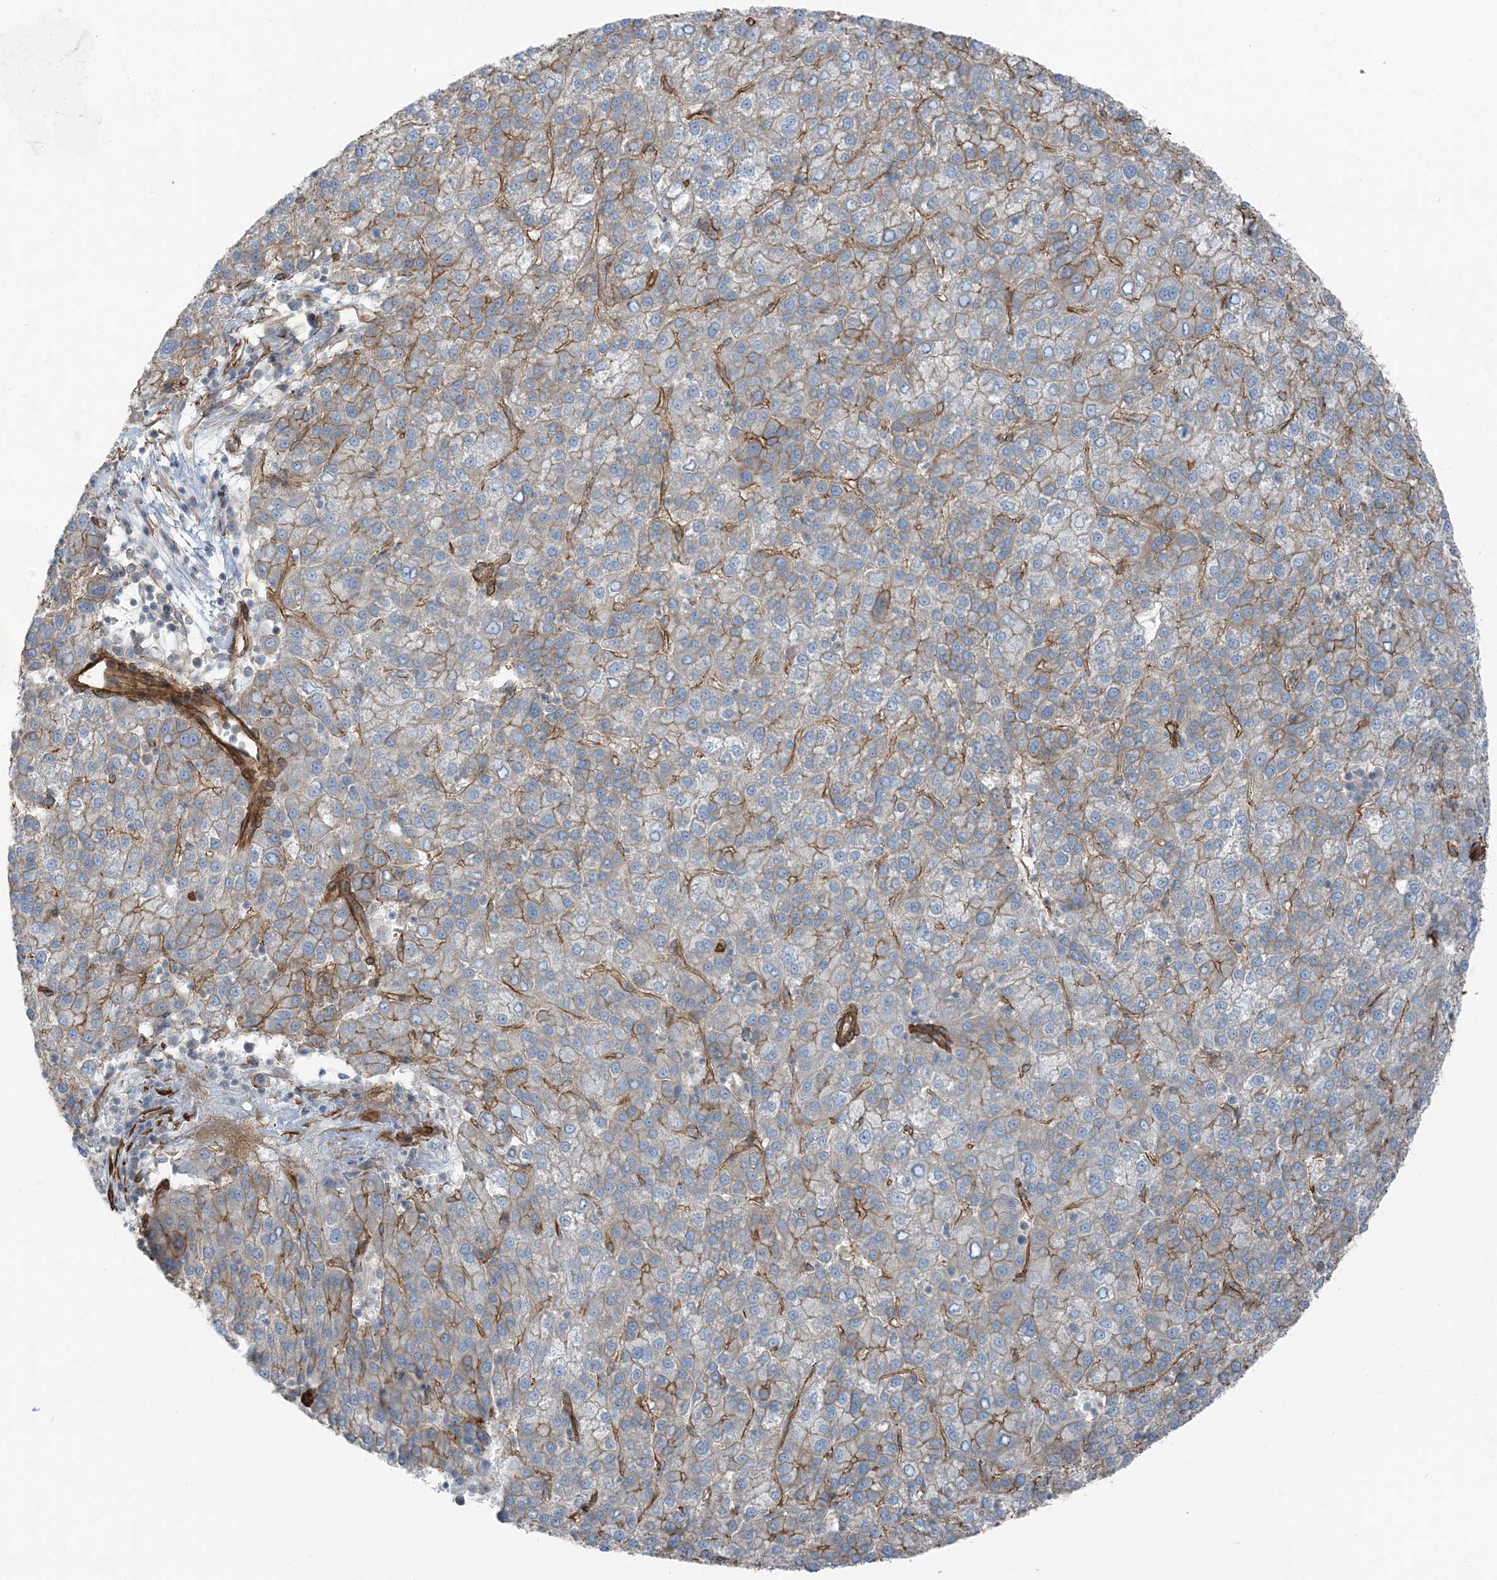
{"staining": {"intensity": "moderate", "quantity": "25%-75%", "location": "cytoplasmic/membranous"}, "tissue": "liver cancer", "cell_type": "Tumor cells", "image_type": "cancer", "snomed": [{"axis": "morphology", "description": "Carcinoma, Hepatocellular, NOS"}, {"axis": "topography", "description": "Liver"}], "caption": "IHC of liver hepatocellular carcinoma exhibits medium levels of moderate cytoplasmic/membranous expression in approximately 25%-75% of tumor cells. The staining is performed using DAB (3,3'-diaminobenzidine) brown chromogen to label protein expression. The nuclei are counter-stained blue using hematoxylin.", "gene": "ZFP90", "patient": {"sex": "female", "age": 58}}